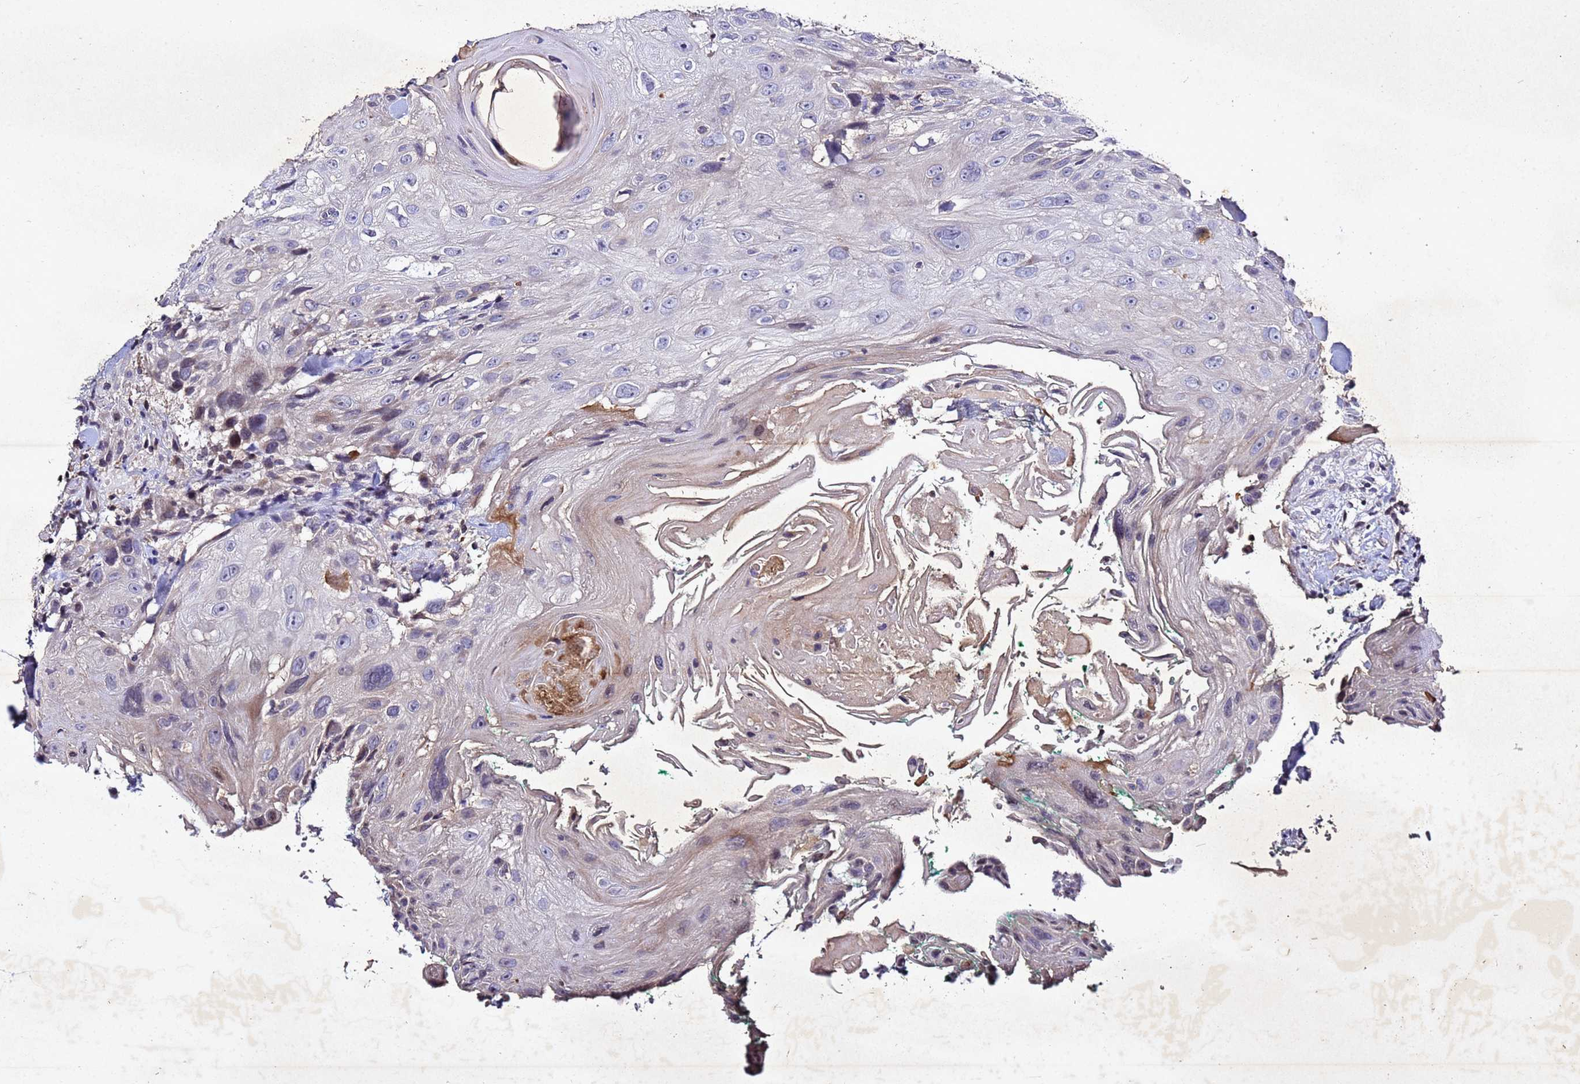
{"staining": {"intensity": "weak", "quantity": "<25%", "location": "cytoplasmic/membranous"}, "tissue": "head and neck cancer", "cell_type": "Tumor cells", "image_type": "cancer", "snomed": [{"axis": "morphology", "description": "Squamous cell carcinoma, NOS"}, {"axis": "topography", "description": "Head-Neck"}], "caption": "DAB (3,3'-diaminobenzidine) immunohistochemical staining of human head and neck cancer (squamous cell carcinoma) shows no significant staining in tumor cells.", "gene": "SV2B", "patient": {"sex": "male", "age": 81}}